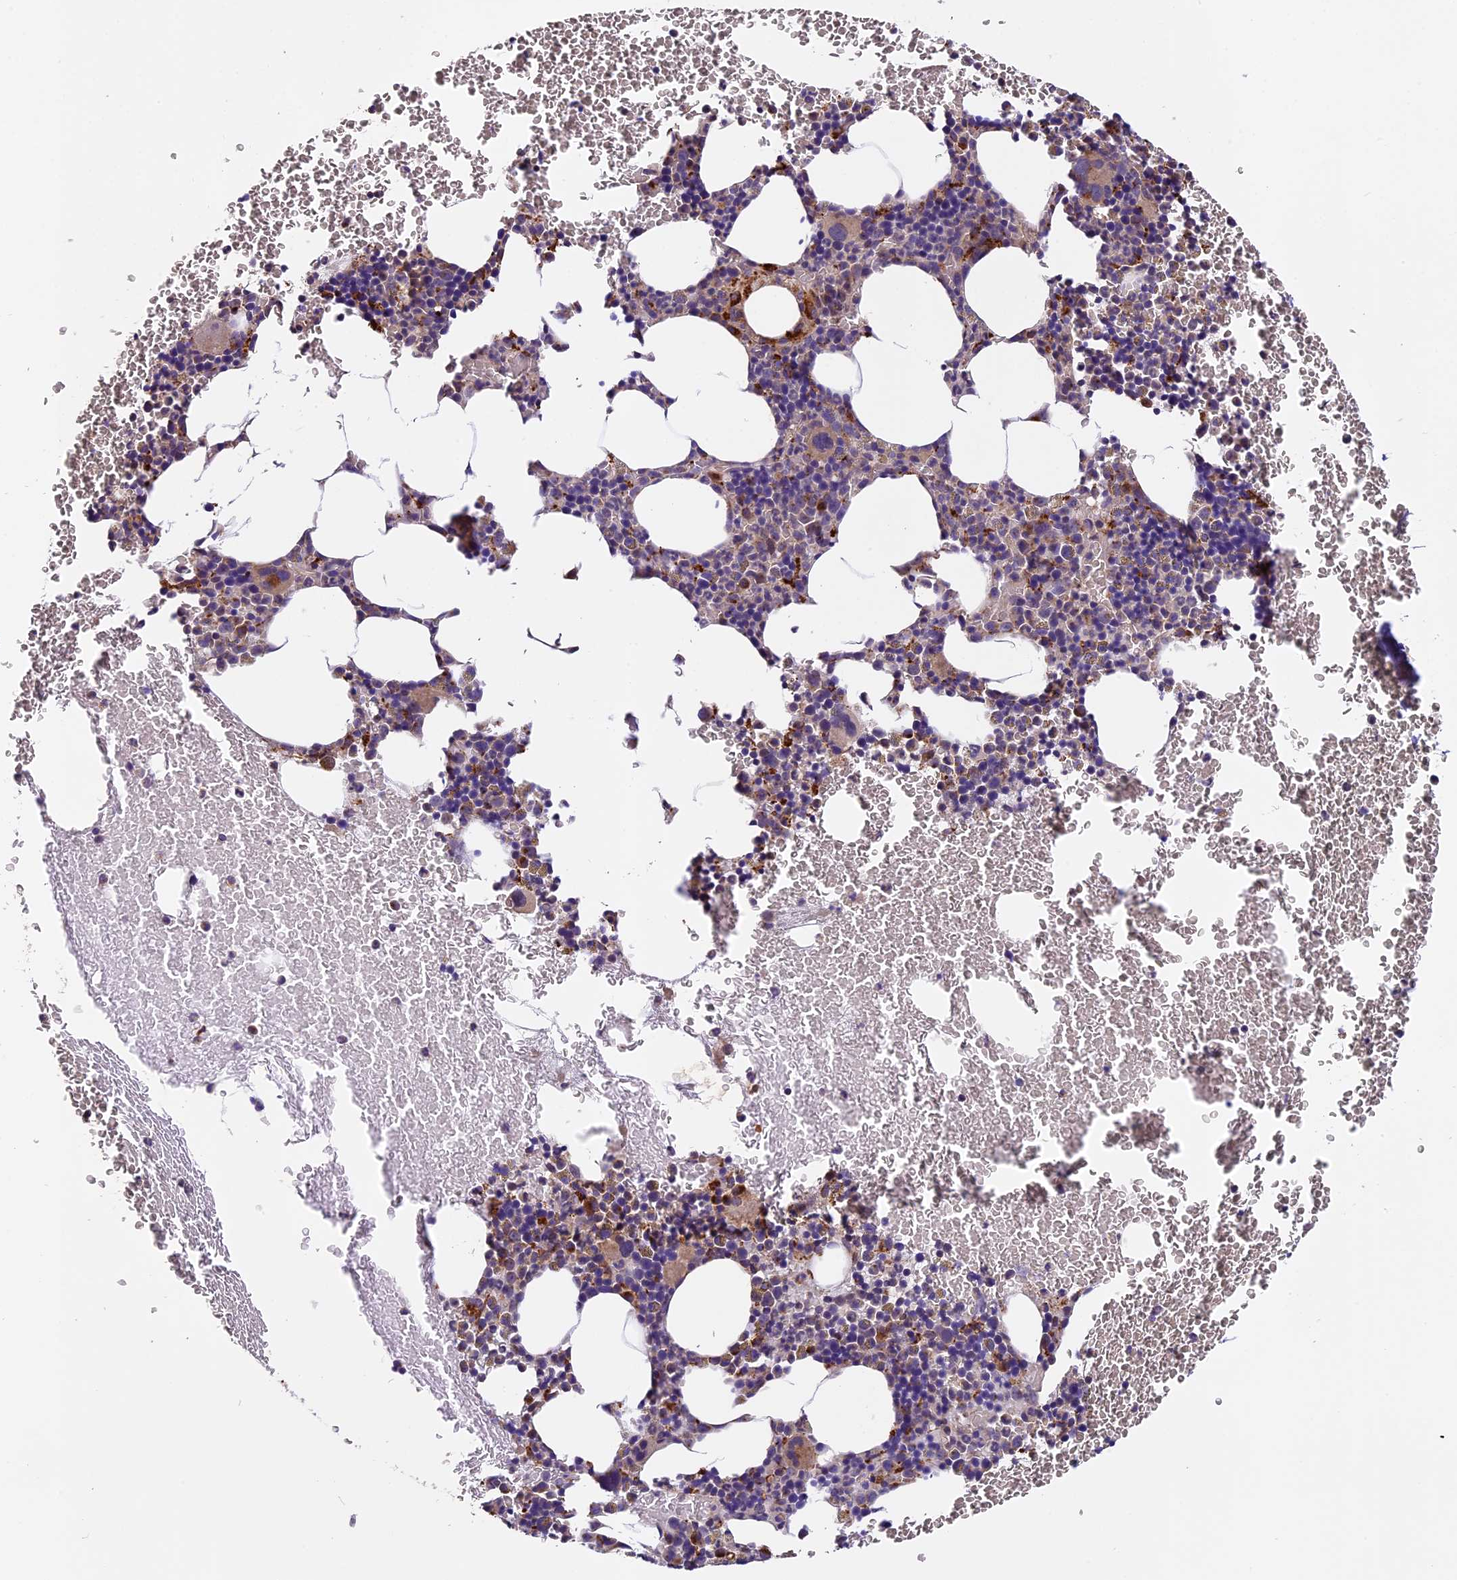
{"staining": {"intensity": "strong", "quantity": "<25%", "location": "cytoplasmic/membranous"}, "tissue": "bone marrow", "cell_type": "Hematopoietic cells", "image_type": "normal", "snomed": [{"axis": "morphology", "description": "Normal tissue, NOS"}, {"axis": "topography", "description": "Bone marrow"}], "caption": "The immunohistochemical stain highlights strong cytoplasmic/membranous positivity in hematopoietic cells of benign bone marrow. (IHC, brightfield microscopy, high magnification).", "gene": "COPE", "patient": {"sex": "male", "age": 75}}